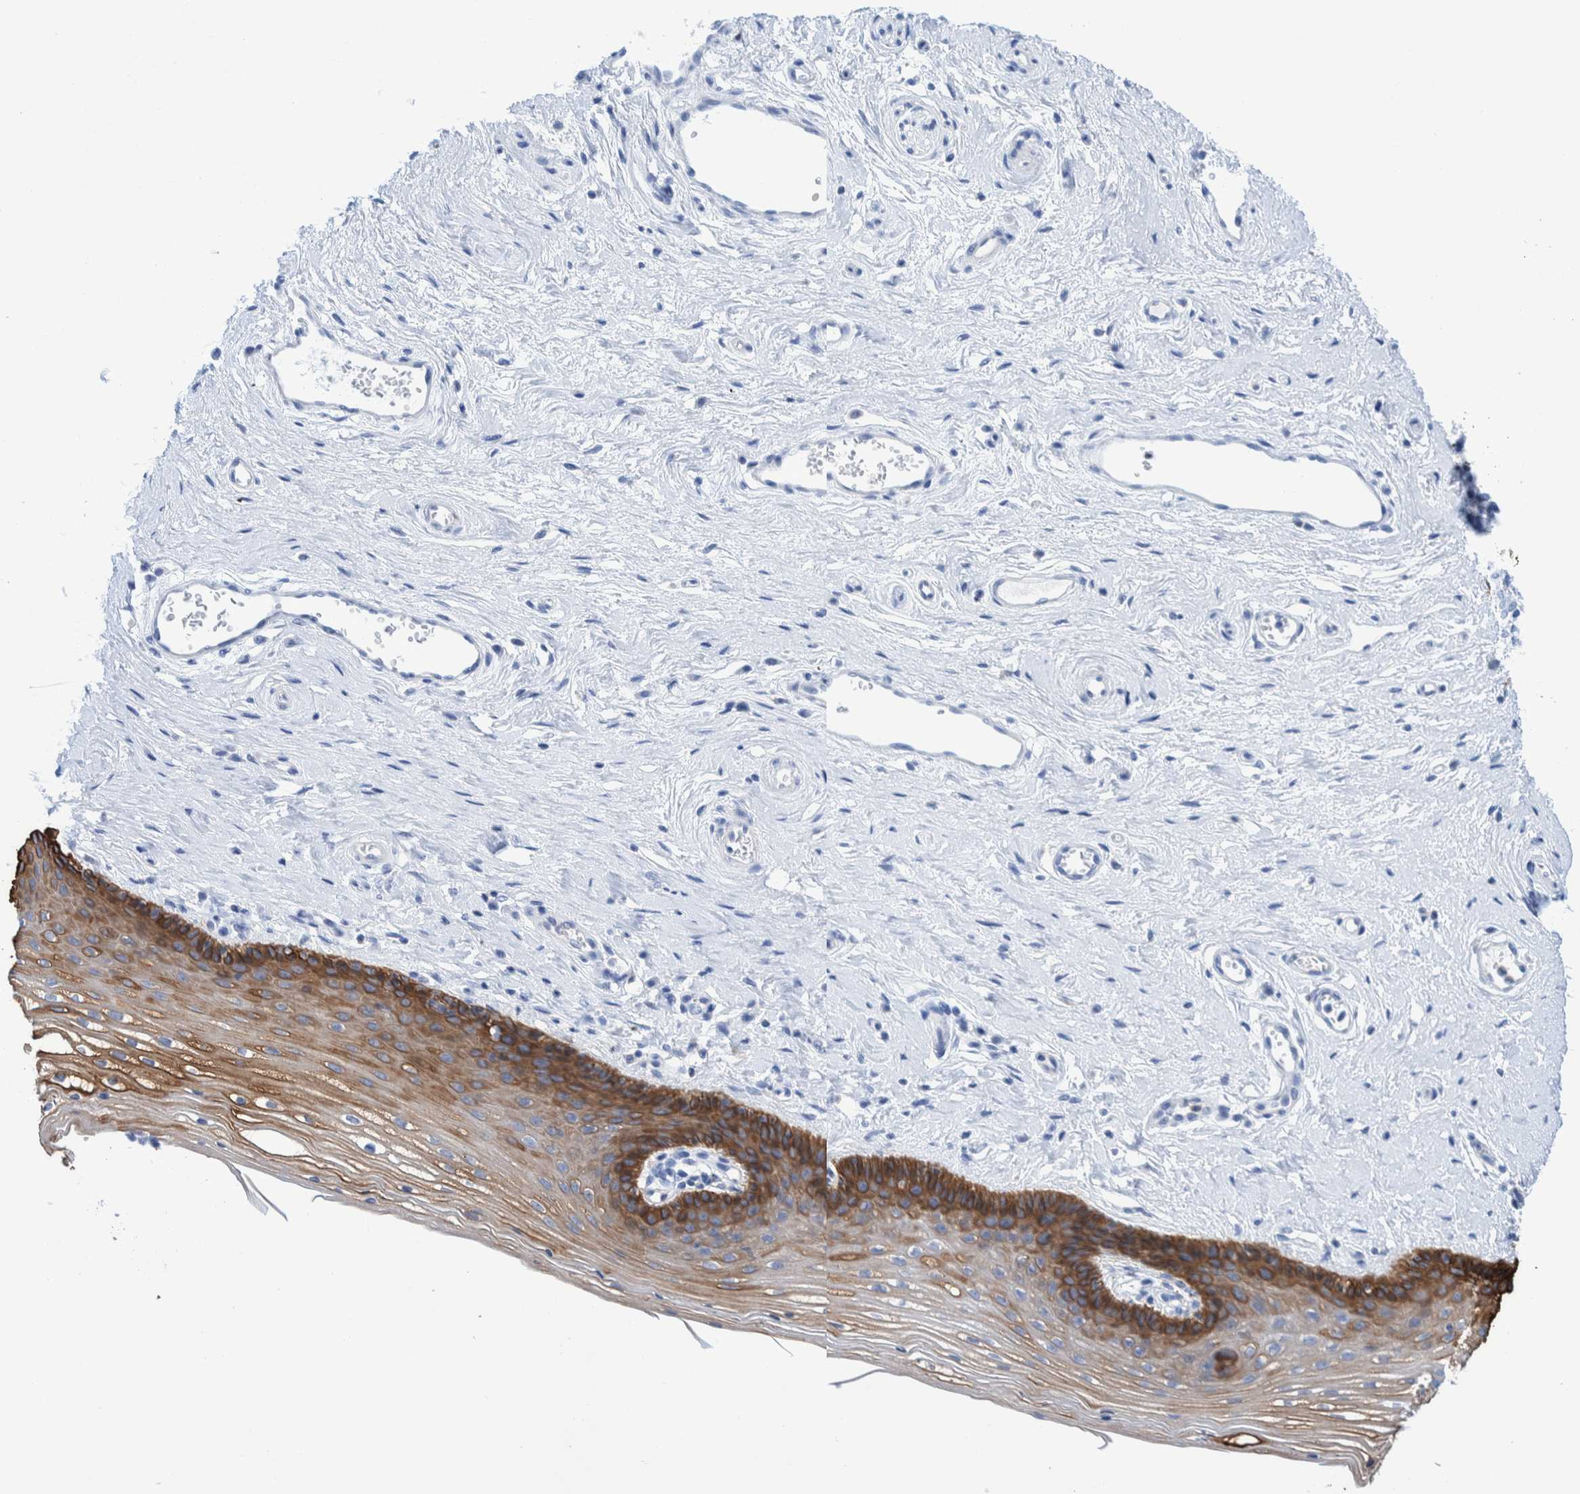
{"staining": {"intensity": "strong", "quantity": "25%-75%", "location": "cytoplasmic/membranous"}, "tissue": "vagina", "cell_type": "Squamous epithelial cells", "image_type": "normal", "snomed": [{"axis": "morphology", "description": "Normal tissue, NOS"}, {"axis": "topography", "description": "Vagina"}], "caption": "Immunohistochemistry of normal human vagina shows high levels of strong cytoplasmic/membranous staining in about 25%-75% of squamous epithelial cells.", "gene": "KRT14", "patient": {"sex": "female", "age": 46}}